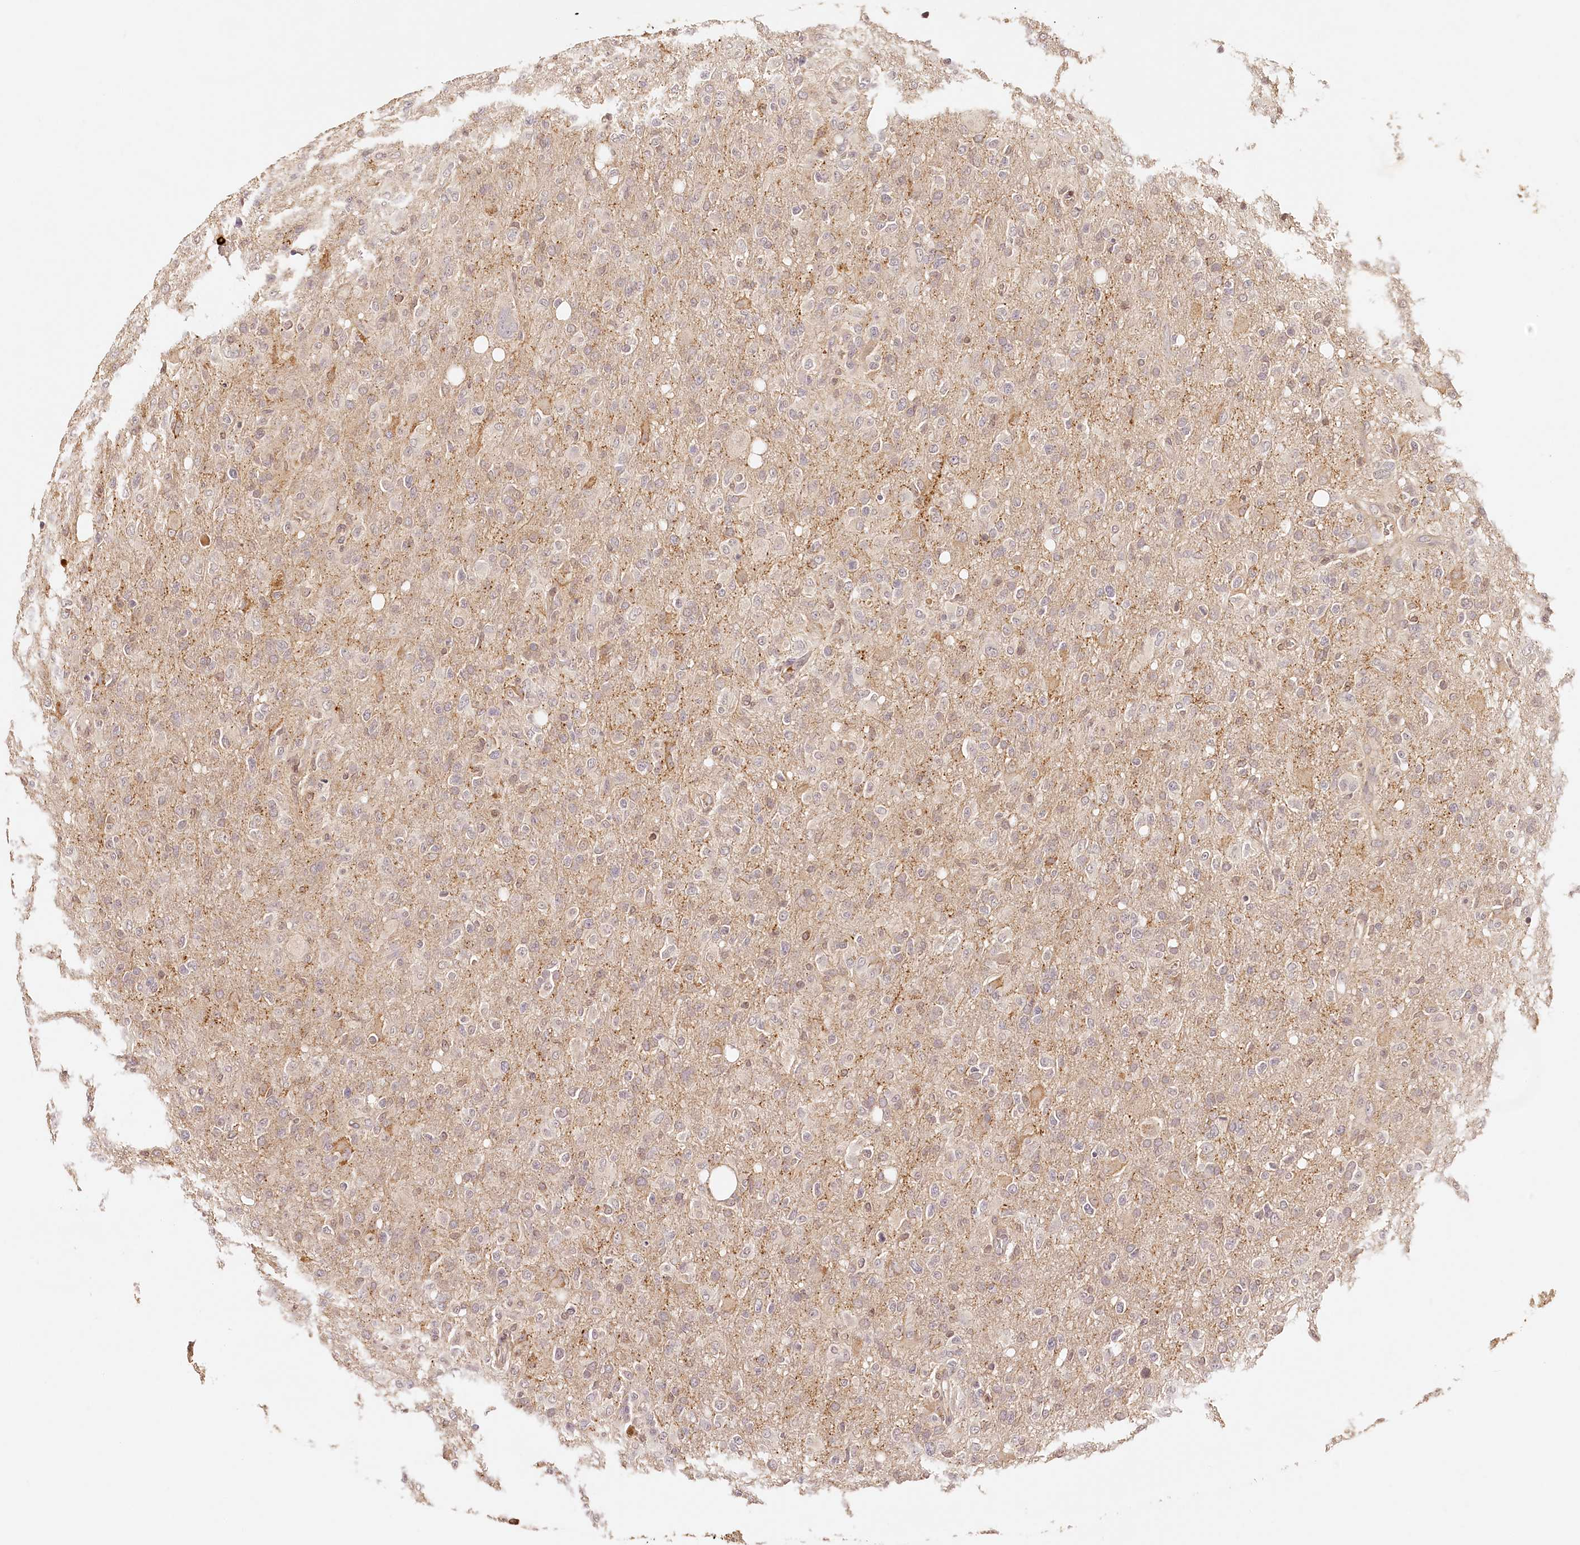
{"staining": {"intensity": "weak", "quantity": "<25%", "location": "nuclear"}, "tissue": "glioma", "cell_type": "Tumor cells", "image_type": "cancer", "snomed": [{"axis": "morphology", "description": "Glioma, malignant, High grade"}, {"axis": "topography", "description": "Brain"}], "caption": "Immunohistochemical staining of human high-grade glioma (malignant) demonstrates no significant staining in tumor cells. (Stains: DAB (3,3'-diaminobenzidine) immunohistochemistry with hematoxylin counter stain, Microscopy: brightfield microscopy at high magnification).", "gene": "SYNGR1", "patient": {"sex": "female", "age": 57}}